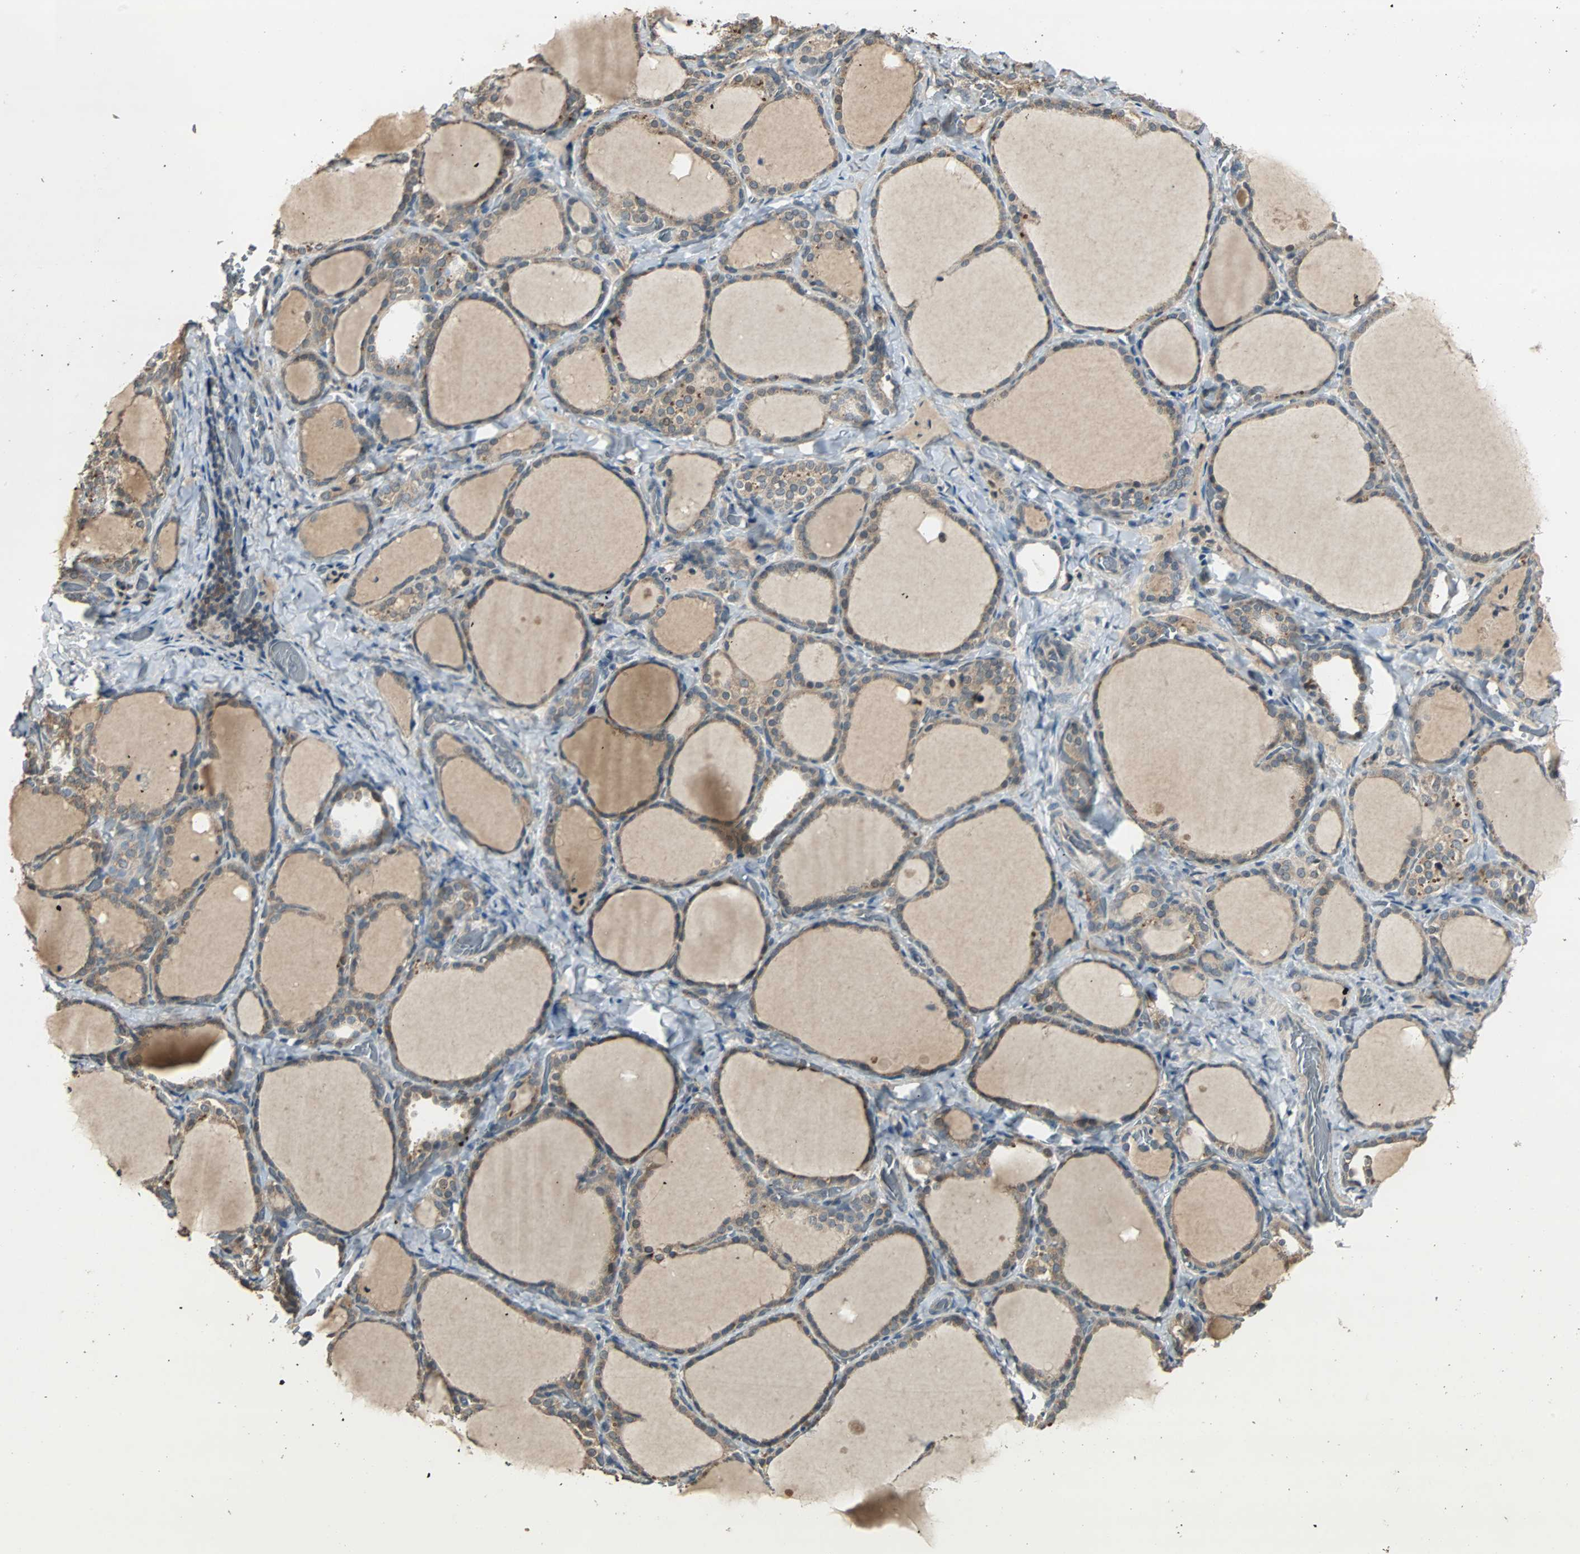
{"staining": {"intensity": "strong", "quantity": ">75%", "location": "cytoplasmic/membranous"}, "tissue": "thyroid gland", "cell_type": "Glandular cells", "image_type": "normal", "snomed": [{"axis": "morphology", "description": "Normal tissue, NOS"}, {"axis": "morphology", "description": "Papillary adenocarcinoma, NOS"}, {"axis": "topography", "description": "Thyroid gland"}], "caption": "Immunohistochemistry (IHC) image of benign human thyroid gland stained for a protein (brown), which demonstrates high levels of strong cytoplasmic/membranous positivity in approximately >75% of glandular cells.", "gene": "ABHD2", "patient": {"sex": "female", "age": 30}}